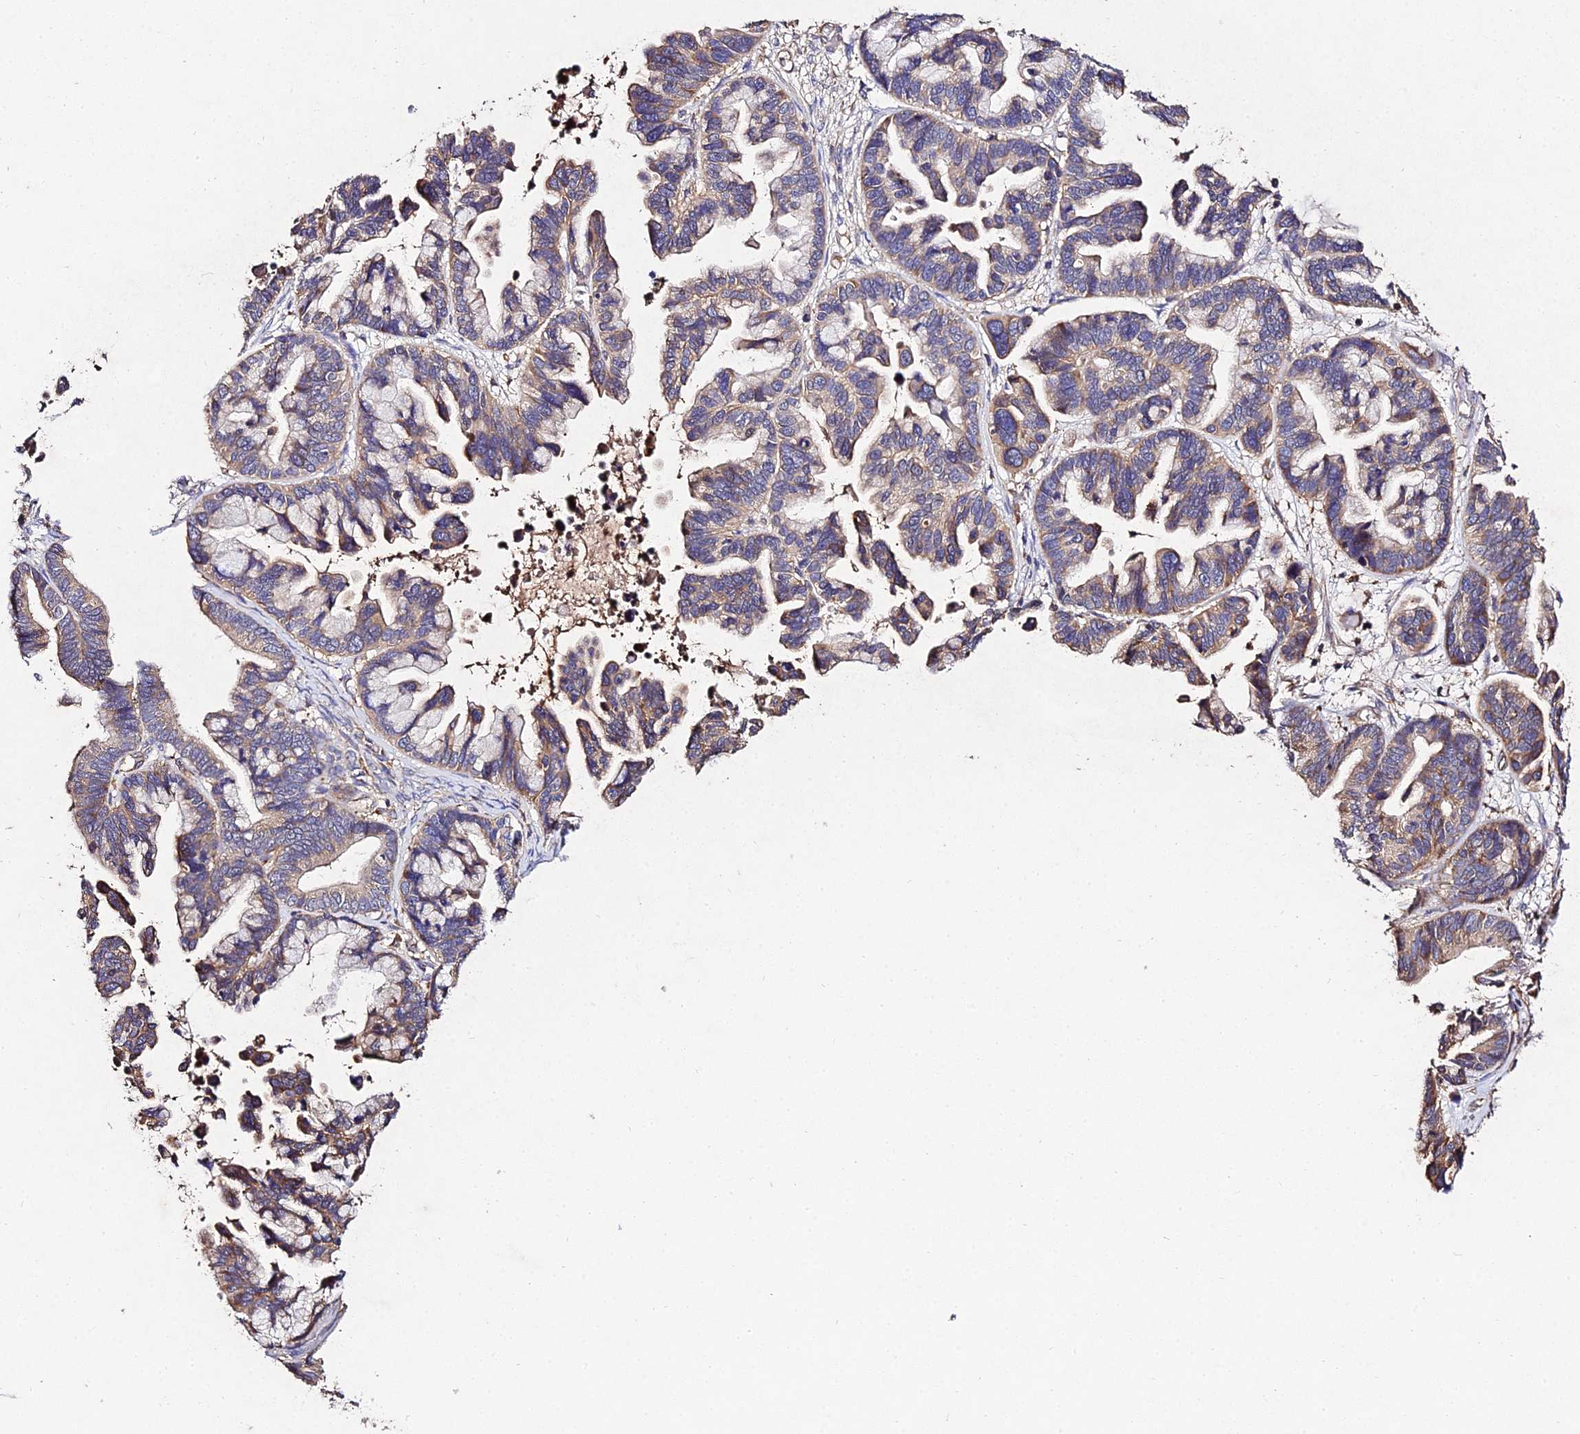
{"staining": {"intensity": "moderate", "quantity": ">75%", "location": "cytoplasmic/membranous"}, "tissue": "ovarian cancer", "cell_type": "Tumor cells", "image_type": "cancer", "snomed": [{"axis": "morphology", "description": "Cystadenocarcinoma, serous, NOS"}, {"axis": "topography", "description": "Ovary"}], "caption": "Immunohistochemical staining of ovarian cancer (serous cystadenocarcinoma) displays medium levels of moderate cytoplasmic/membranous expression in approximately >75% of tumor cells.", "gene": "AP3M2", "patient": {"sex": "female", "age": 56}}